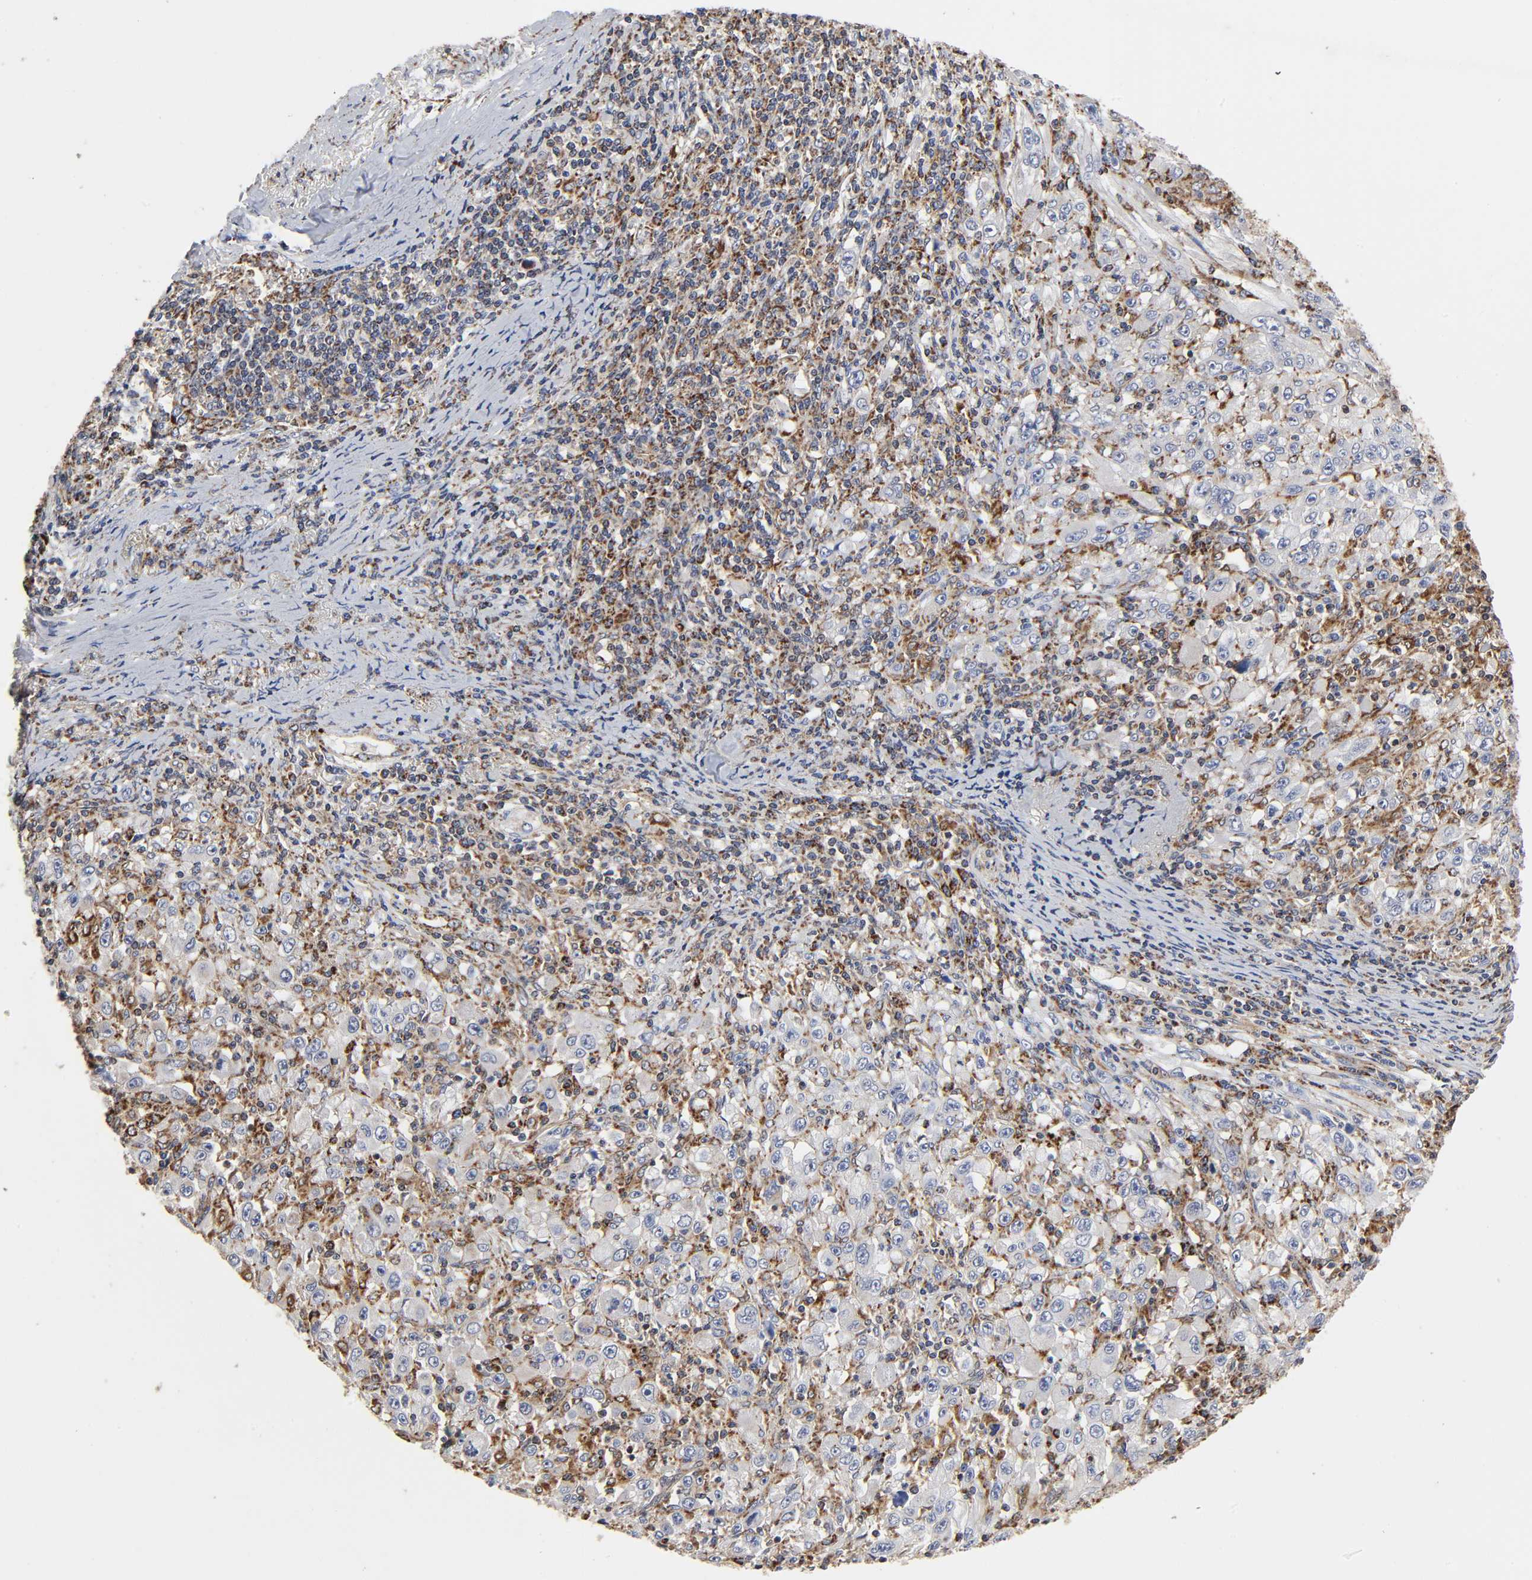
{"staining": {"intensity": "negative", "quantity": "none", "location": "none"}, "tissue": "melanoma", "cell_type": "Tumor cells", "image_type": "cancer", "snomed": [{"axis": "morphology", "description": "Malignant melanoma, Metastatic site"}, {"axis": "topography", "description": "Skin"}], "caption": "A high-resolution photomicrograph shows IHC staining of melanoma, which reveals no significant expression in tumor cells.", "gene": "COX6B1", "patient": {"sex": "female", "age": 56}}